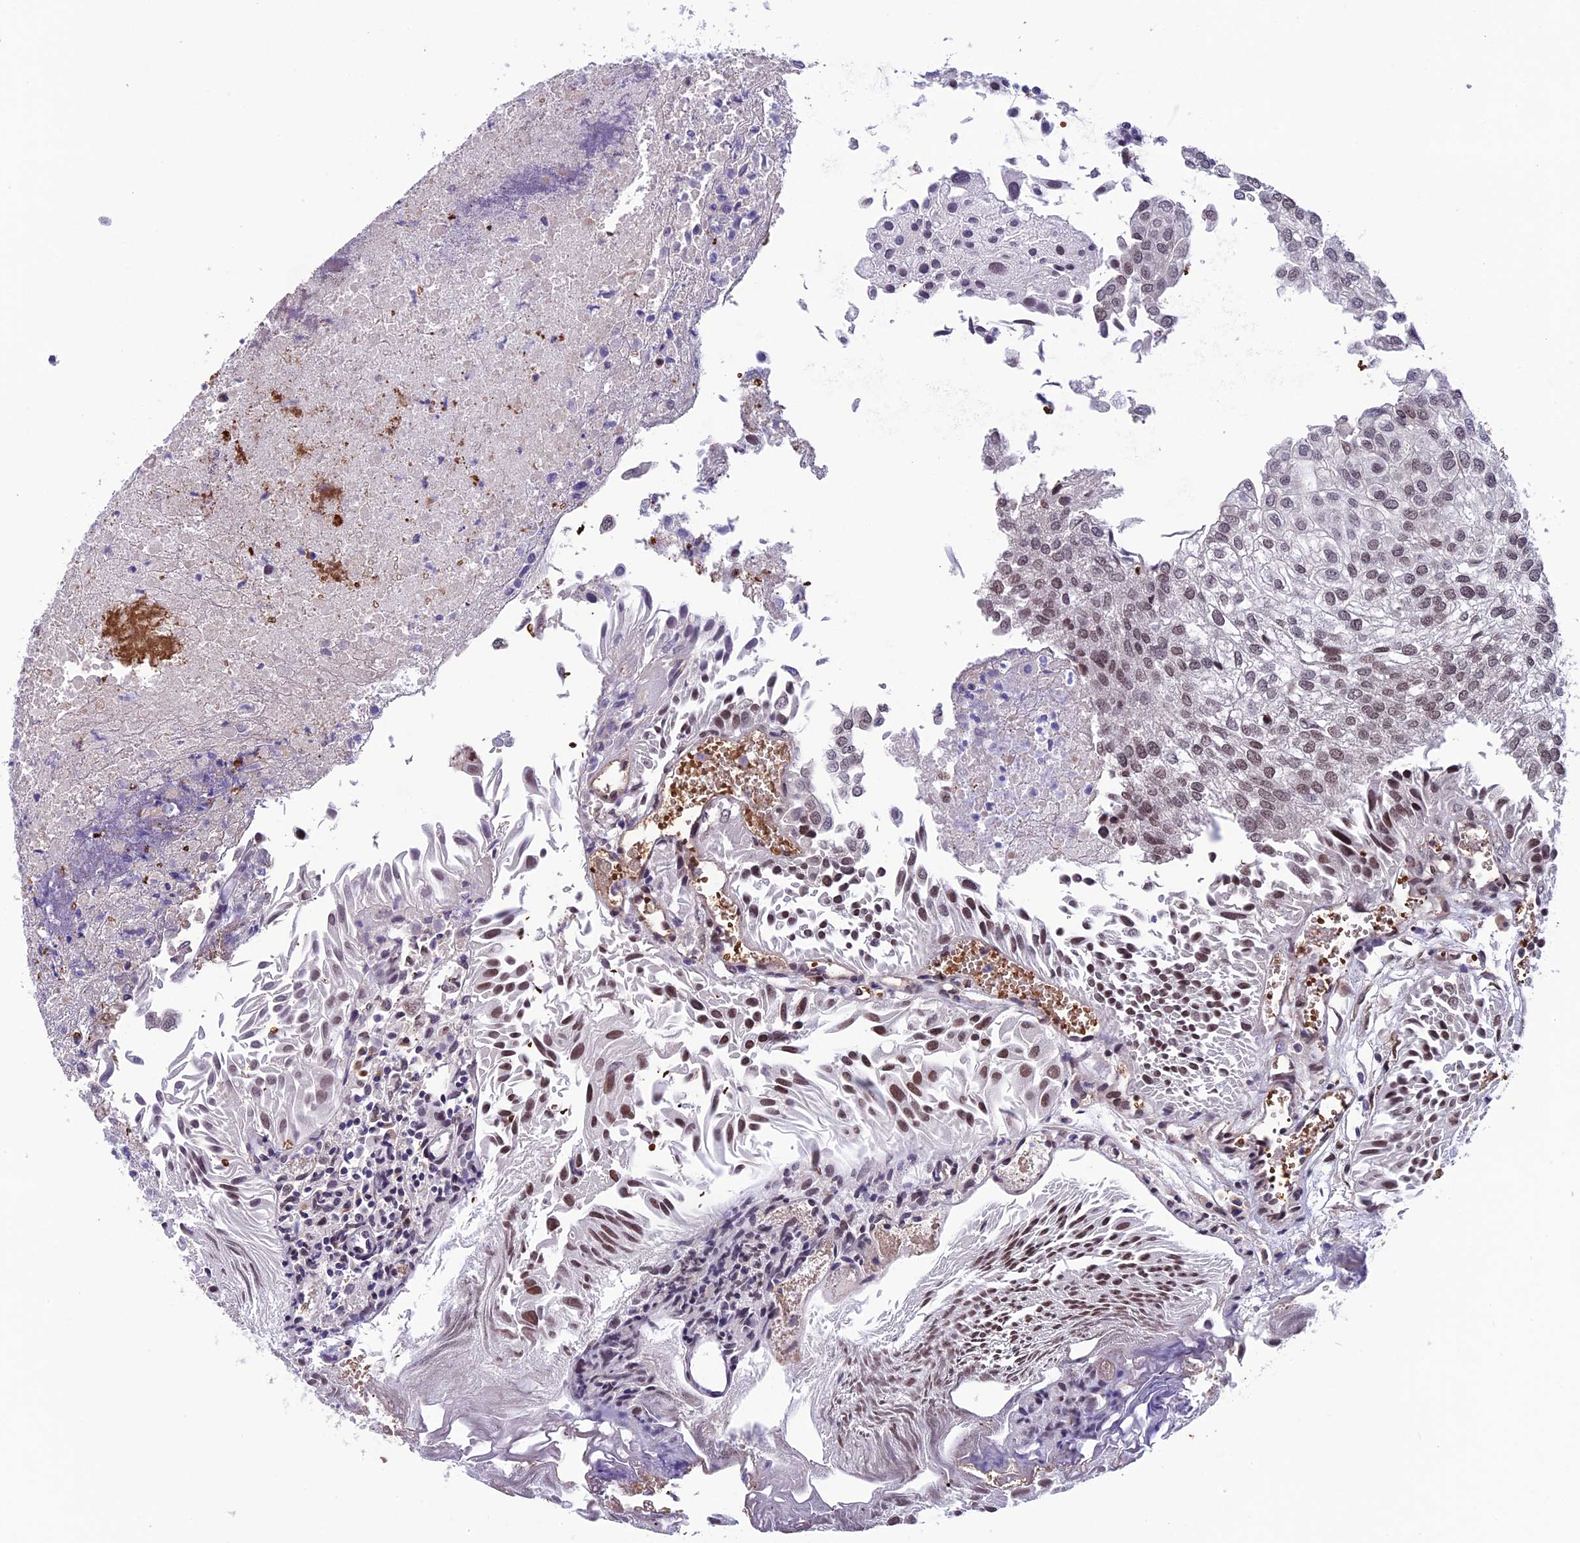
{"staining": {"intensity": "moderate", "quantity": "25%-75%", "location": "nuclear"}, "tissue": "urothelial cancer", "cell_type": "Tumor cells", "image_type": "cancer", "snomed": [{"axis": "morphology", "description": "Urothelial carcinoma, Low grade"}, {"axis": "topography", "description": "Urinary bladder"}], "caption": "Immunohistochemical staining of human low-grade urothelial carcinoma exhibits moderate nuclear protein expression in about 25%-75% of tumor cells. (brown staining indicates protein expression, while blue staining denotes nuclei).", "gene": "MPHOSPH8", "patient": {"sex": "female", "age": 89}}